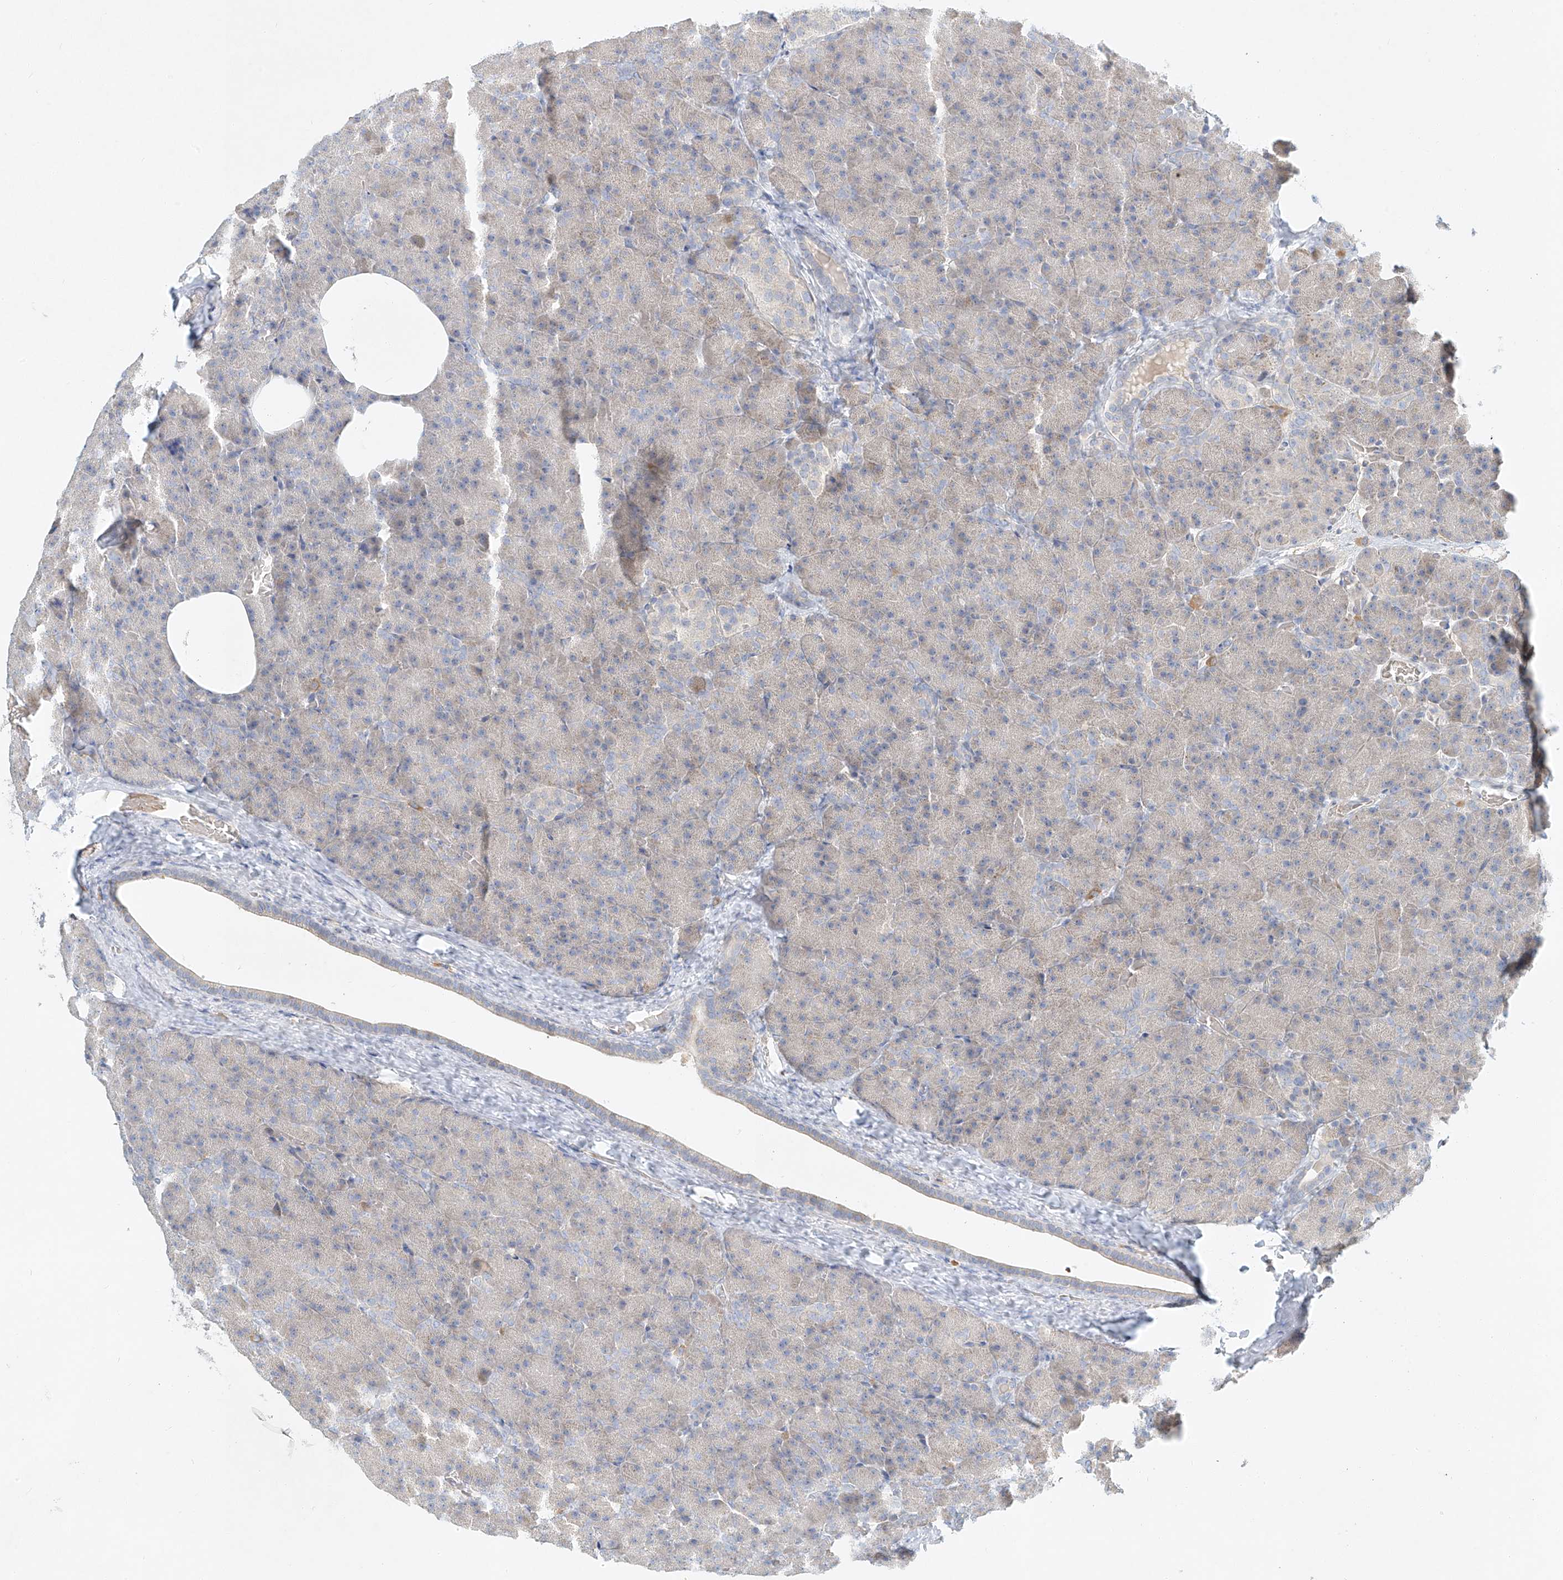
{"staining": {"intensity": "weak", "quantity": "<25%", "location": "cytoplasmic/membranous"}, "tissue": "pancreas", "cell_type": "Exocrine glandular cells", "image_type": "normal", "snomed": [{"axis": "morphology", "description": "Normal tissue, NOS"}, {"axis": "morphology", "description": "Carcinoid, malignant, NOS"}, {"axis": "topography", "description": "Pancreas"}], "caption": "Image shows no significant protein staining in exocrine glandular cells of benign pancreas.", "gene": "SYTL3", "patient": {"sex": "female", "age": 35}}